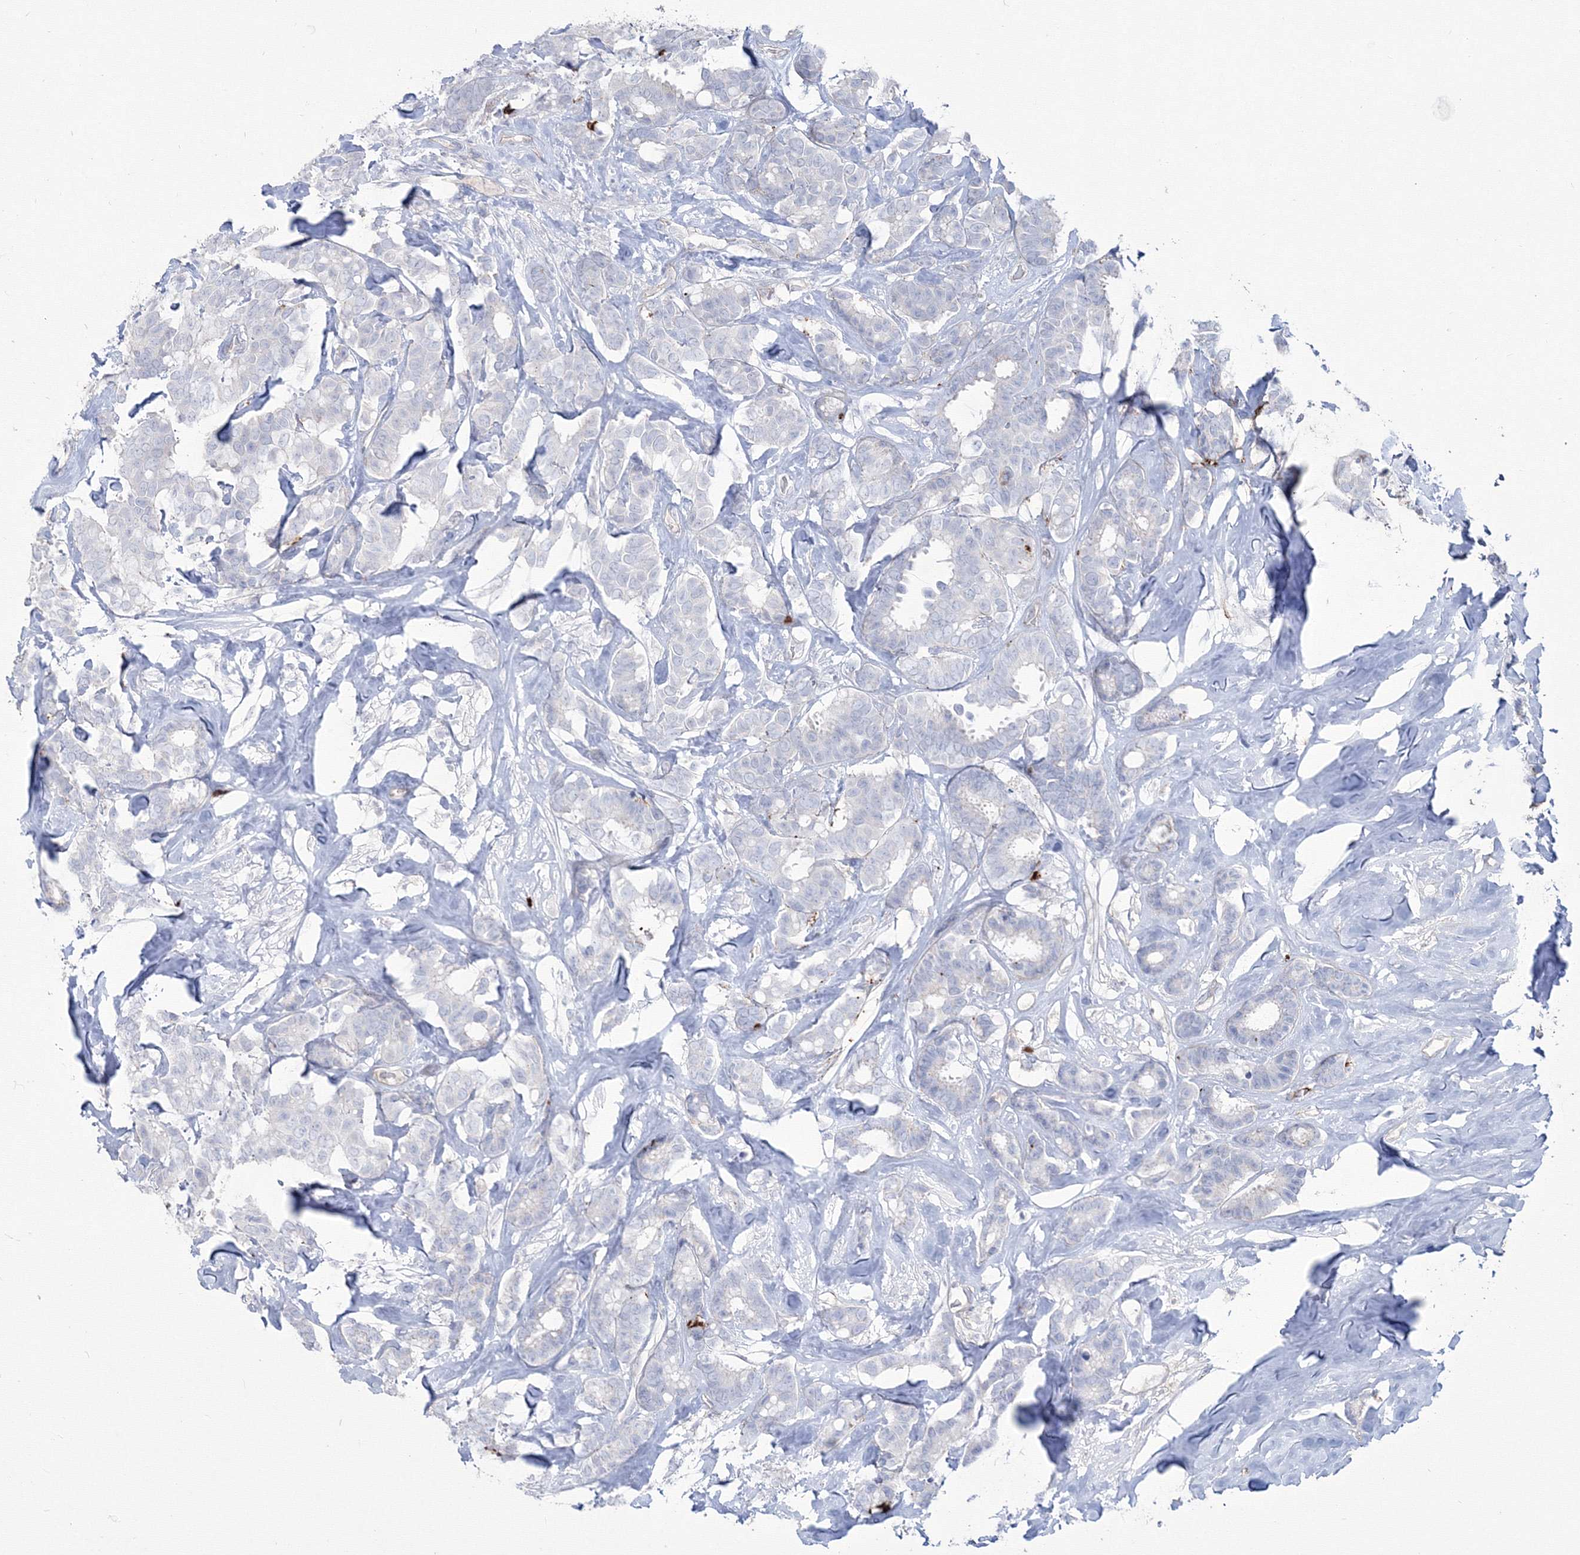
{"staining": {"intensity": "negative", "quantity": "none", "location": "none"}, "tissue": "breast cancer", "cell_type": "Tumor cells", "image_type": "cancer", "snomed": [{"axis": "morphology", "description": "Duct carcinoma"}, {"axis": "topography", "description": "Breast"}], "caption": "An image of breast invasive ductal carcinoma stained for a protein displays no brown staining in tumor cells.", "gene": "HYAL2", "patient": {"sex": "female", "age": 87}}